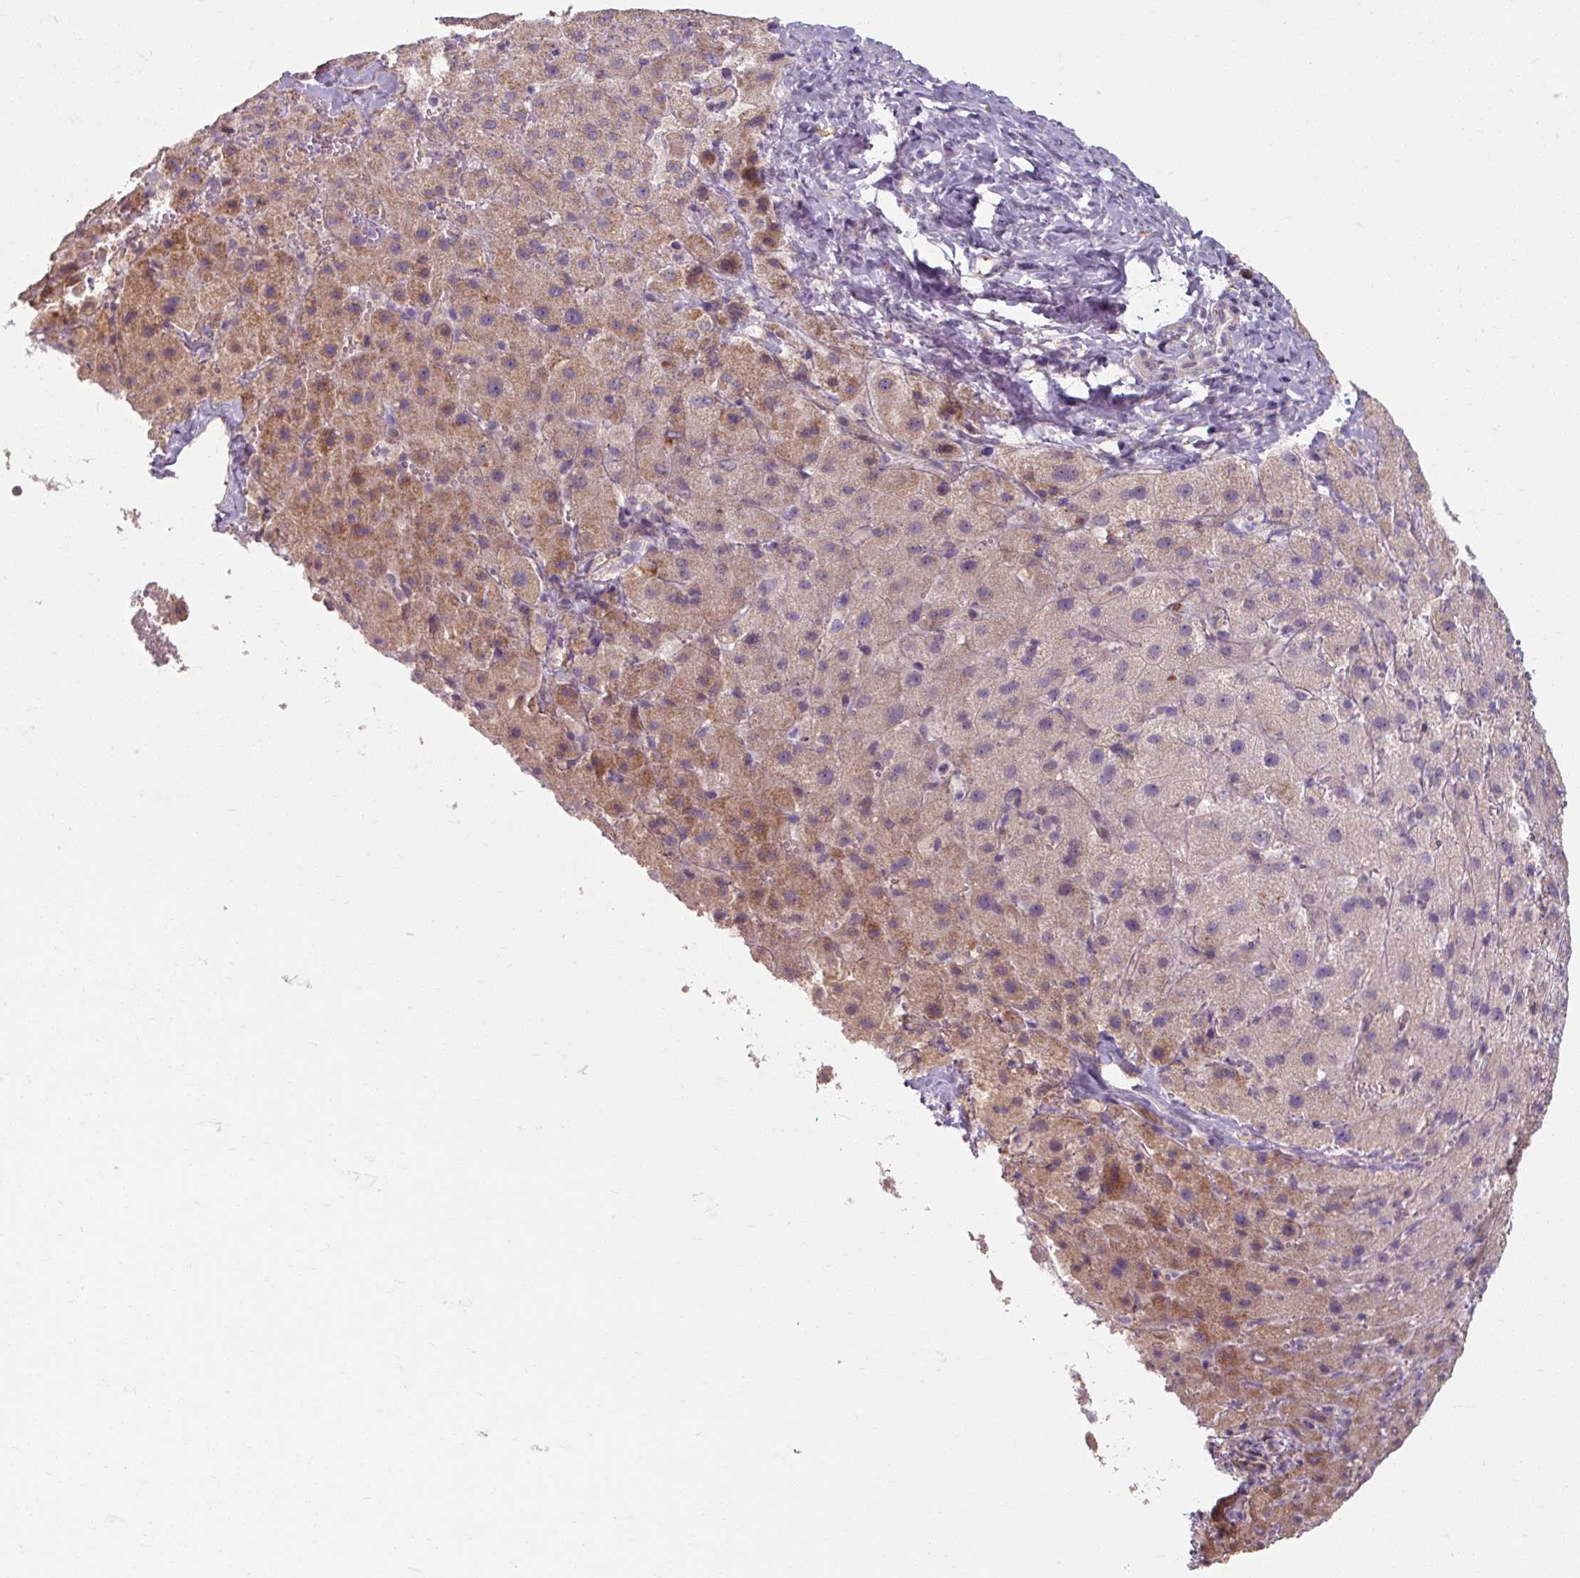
{"staining": {"intensity": "weak", "quantity": "25%-75%", "location": "cytoplasmic/membranous"}, "tissue": "liver cancer", "cell_type": "Tumor cells", "image_type": "cancer", "snomed": [{"axis": "morphology", "description": "Carcinoma, Hepatocellular, NOS"}, {"axis": "topography", "description": "Liver"}], "caption": "Immunohistochemistry image of hepatocellular carcinoma (liver) stained for a protein (brown), which demonstrates low levels of weak cytoplasmic/membranous expression in about 25%-75% of tumor cells.", "gene": "TSEN54", "patient": {"sex": "female", "age": 58}}